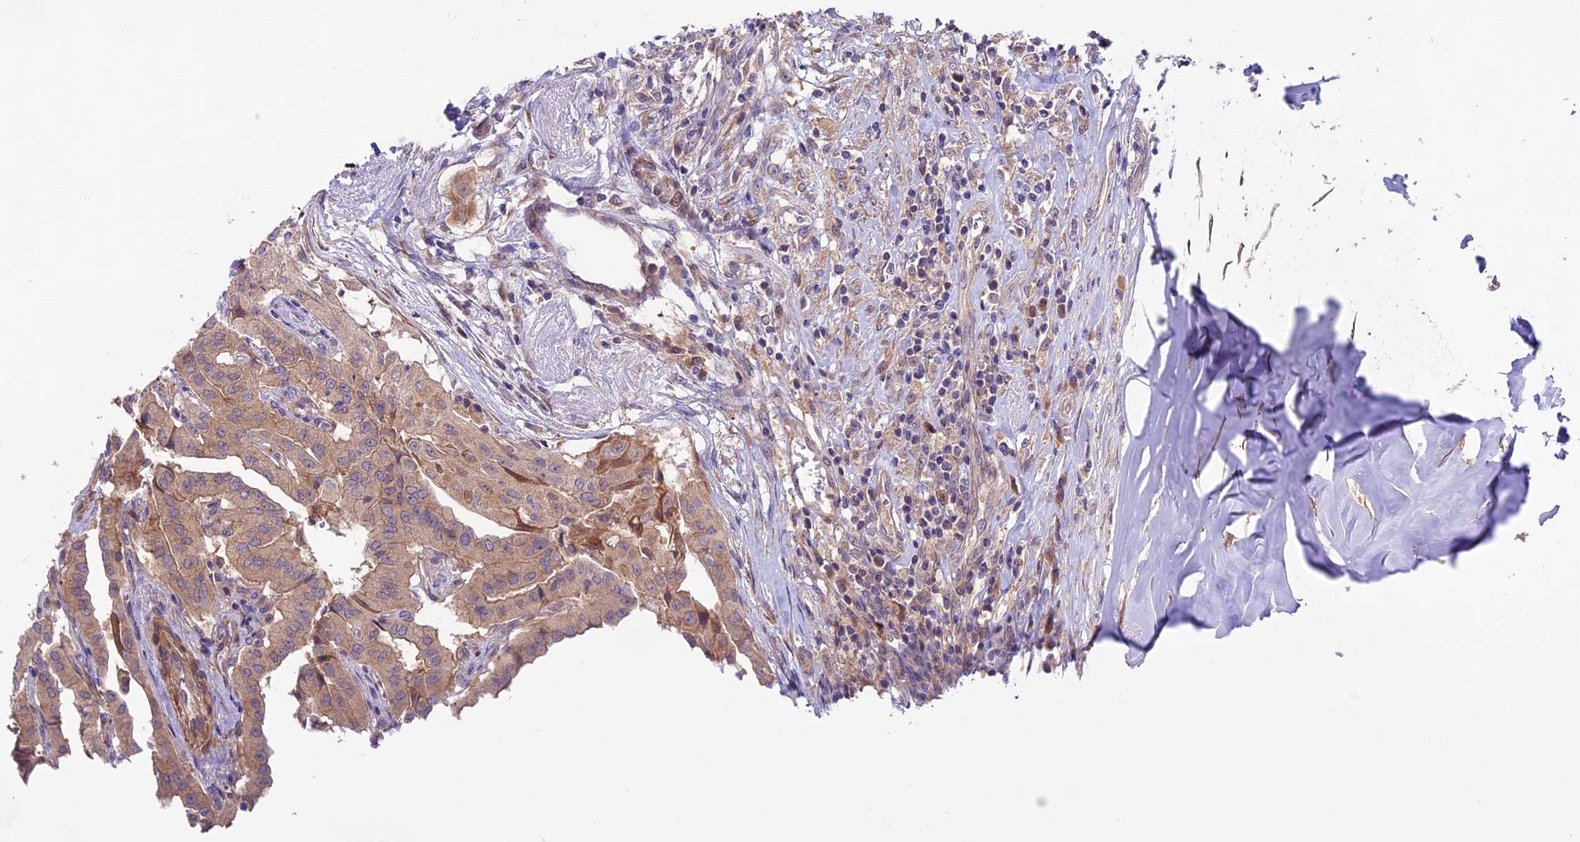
{"staining": {"intensity": "weak", "quantity": "25%-75%", "location": "cytoplasmic/membranous"}, "tissue": "thyroid cancer", "cell_type": "Tumor cells", "image_type": "cancer", "snomed": [{"axis": "morphology", "description": "Papillary adenocarcinoma, NOS"}, {"axis": "topography", "description": "Thyroid gland"}], "caption": "Tumor cells display low levels of weak cytoplasmic/membranous expression in approximately 25%-75% of cells in thyroid cancer (papillary adenocarcinoma).", "gene": "COG8", "patient": {"sex": "female", "age": 59}}